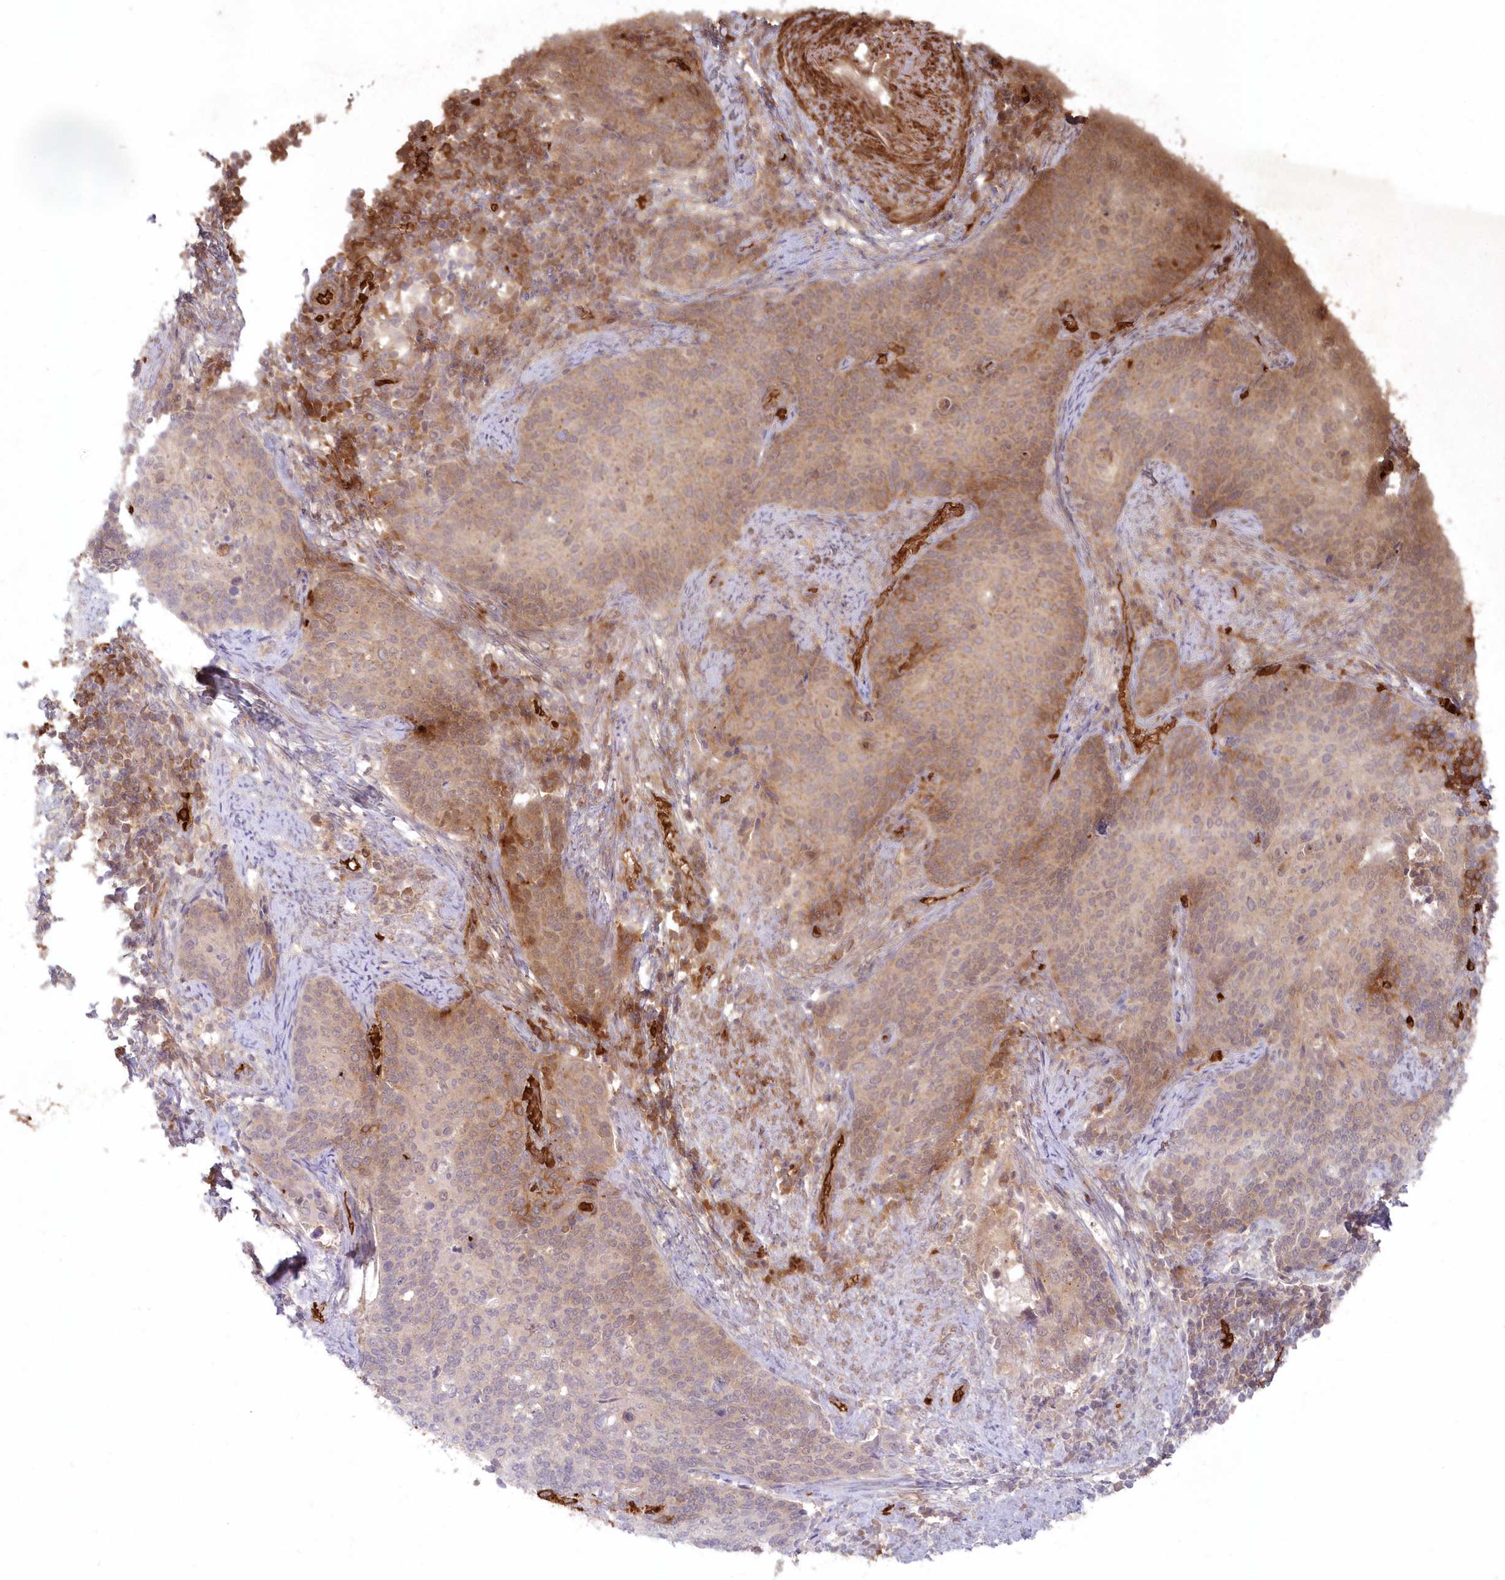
{"staining": {"intensity": "moderate", "quantity": "<25%", "location": "cytoplasmic/membranous"}, "tissue": "cervical cancer", "cell_type": "Tumor cells", "image_type": "cancer", "snomed": [{"axis": "morphology", "description": "Squamous cell carcinoma, NOS"}, {"axis": "topography", "description": "Cervix"}], "caption": "Cervical cancer tissue shows moderate cytoplasmic/membranous expression in about <25% of tumor cells, visualized by immunohistochemistry.", "gene": "SERINC1", "patient": {"sex": "female", "age": 39}}